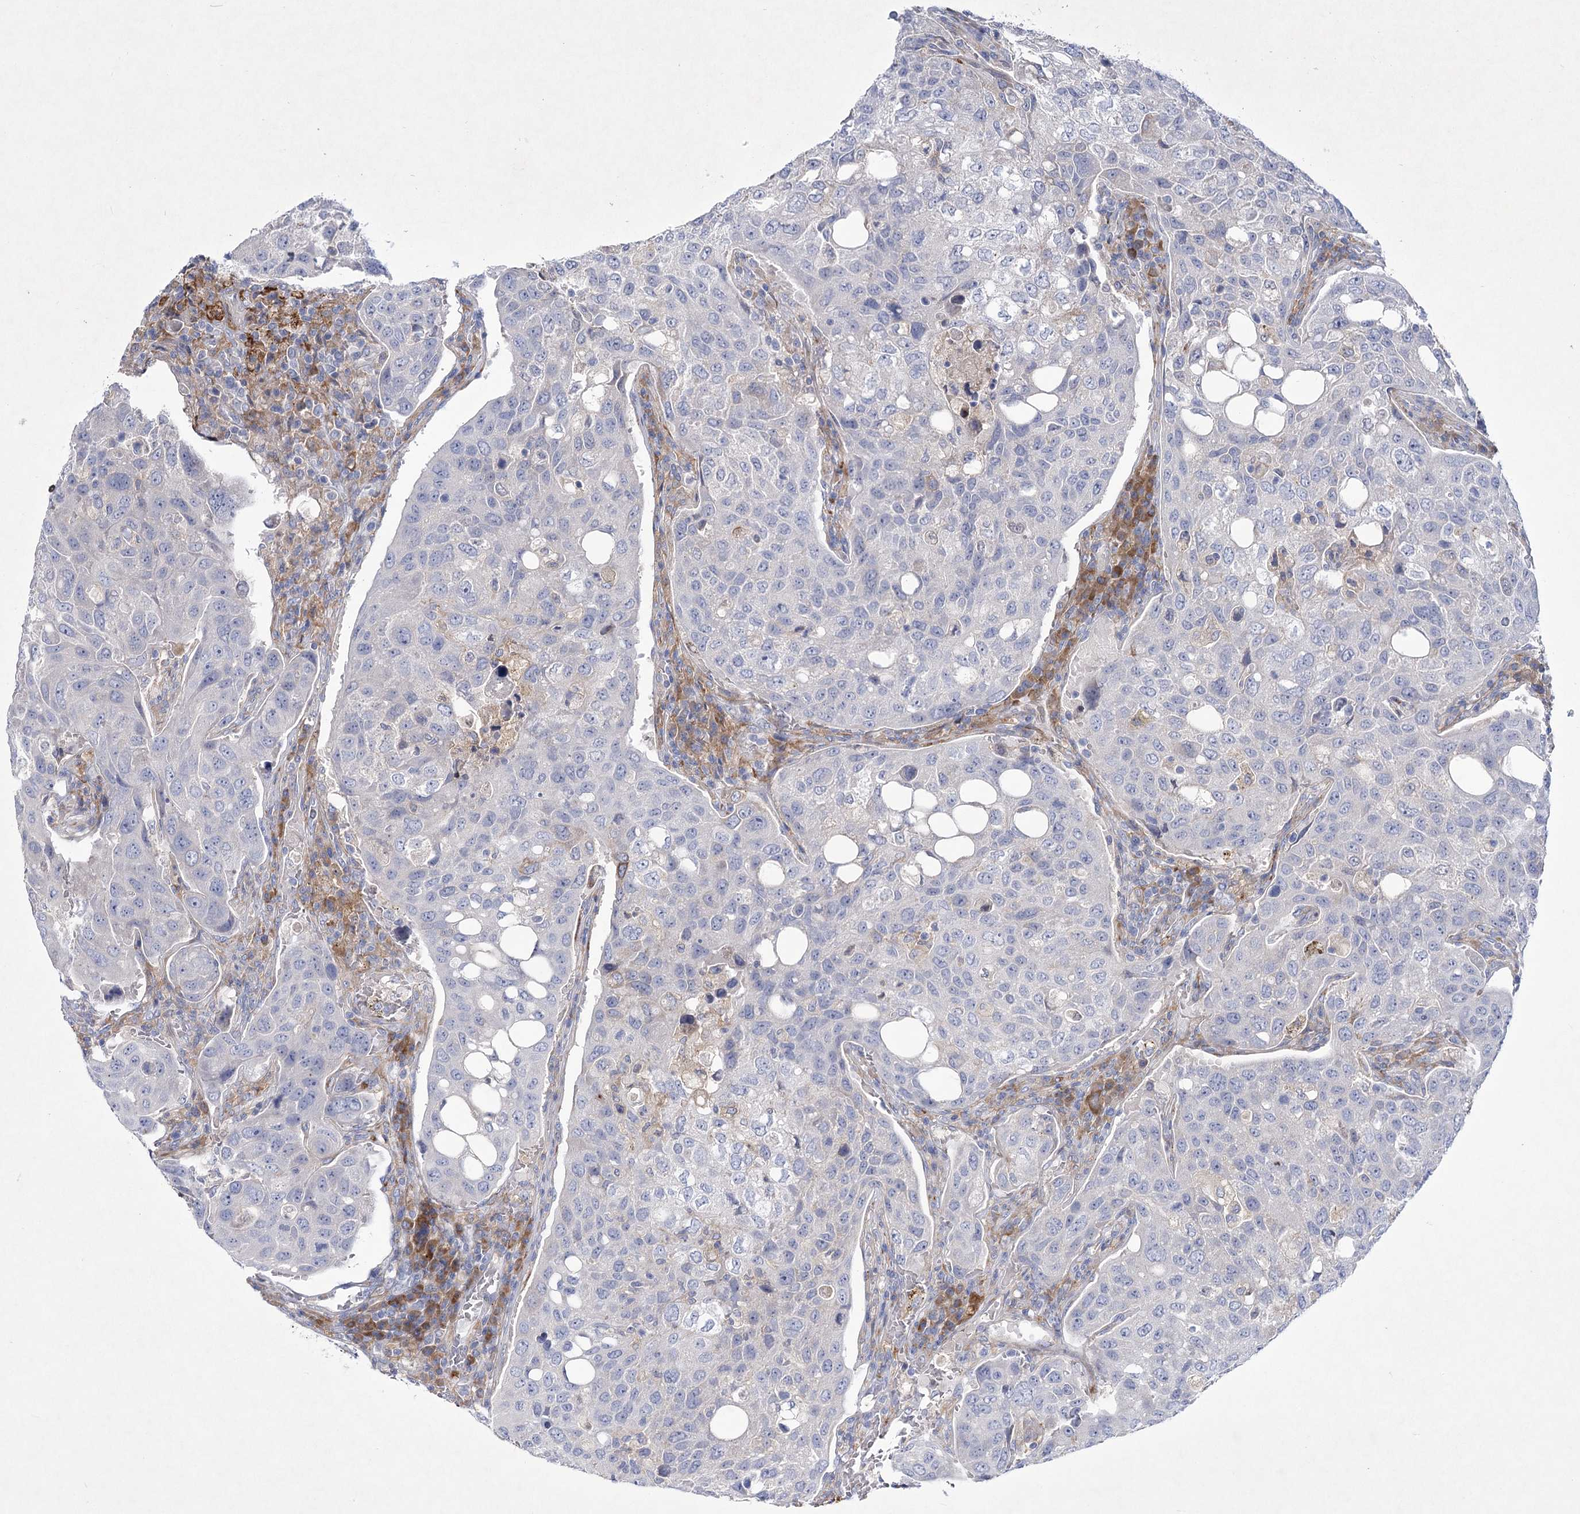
{"staining": {"intensity": "negative", "quantity": "none", "location": "none"}, "tissue": "urothelial cancer", "cell_type": "Tumor cells", "image_type": "cancer", "snomed": [{"axis": "morphology", "description": "Urothelial carcinoma, High grade"}, {"axis": "topography", "description": "Lymph node"}, {"axis": "topography", "description": "Urinary bladder"}], "caption": "This is an immunohistochemistry (IHC) micrograph of urothelial cancer. There is no staining in tumor cells.", "gene": "ARFGEF3", "patient": {"sex": "male", "age": 51}}